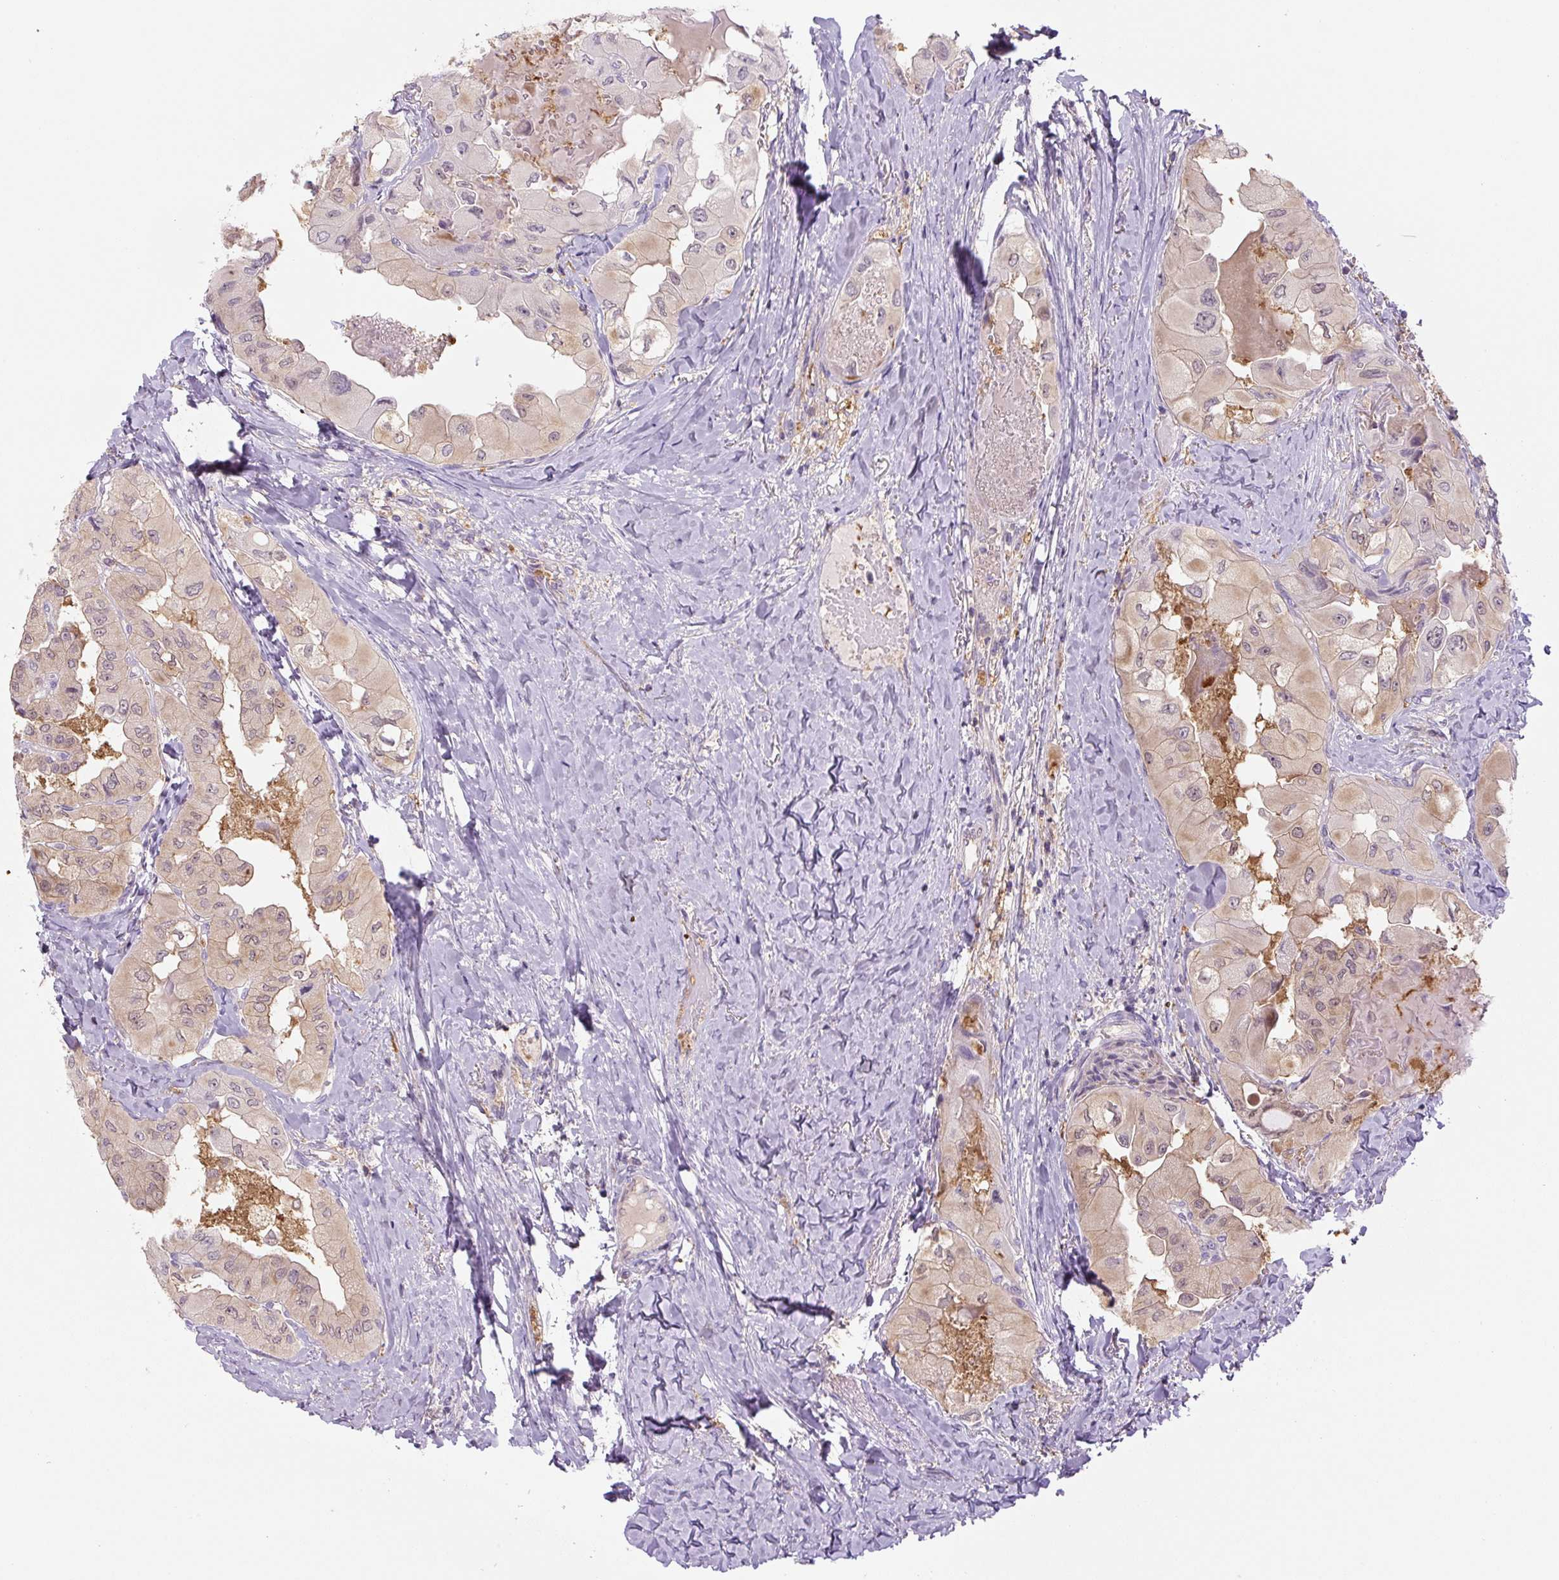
{"staining": {"intensity": "weak", "quantity": "<25%", "location": "cytoplasmic/membranous"}, "tissue": "thyroid cancer", "cell_type": "Tumor cells", "image_type": "cancer", "snomed": [{"axis": "morphology", "description": "Normal tissue, NOS"}, {"axis": "morphology", "description": "Papillary adenocarcinoma, NOS"}, {"axis": "topography", "description": "Thyroid gland"}], "caption": "Human thyroid papillary adenocarcinoma stained for a protein using immunohistochemistry (IHC) demonstrates no staining in tumor cells.", "gene": "SPSB2", "patient": {"sex": "female", "age": 59}}